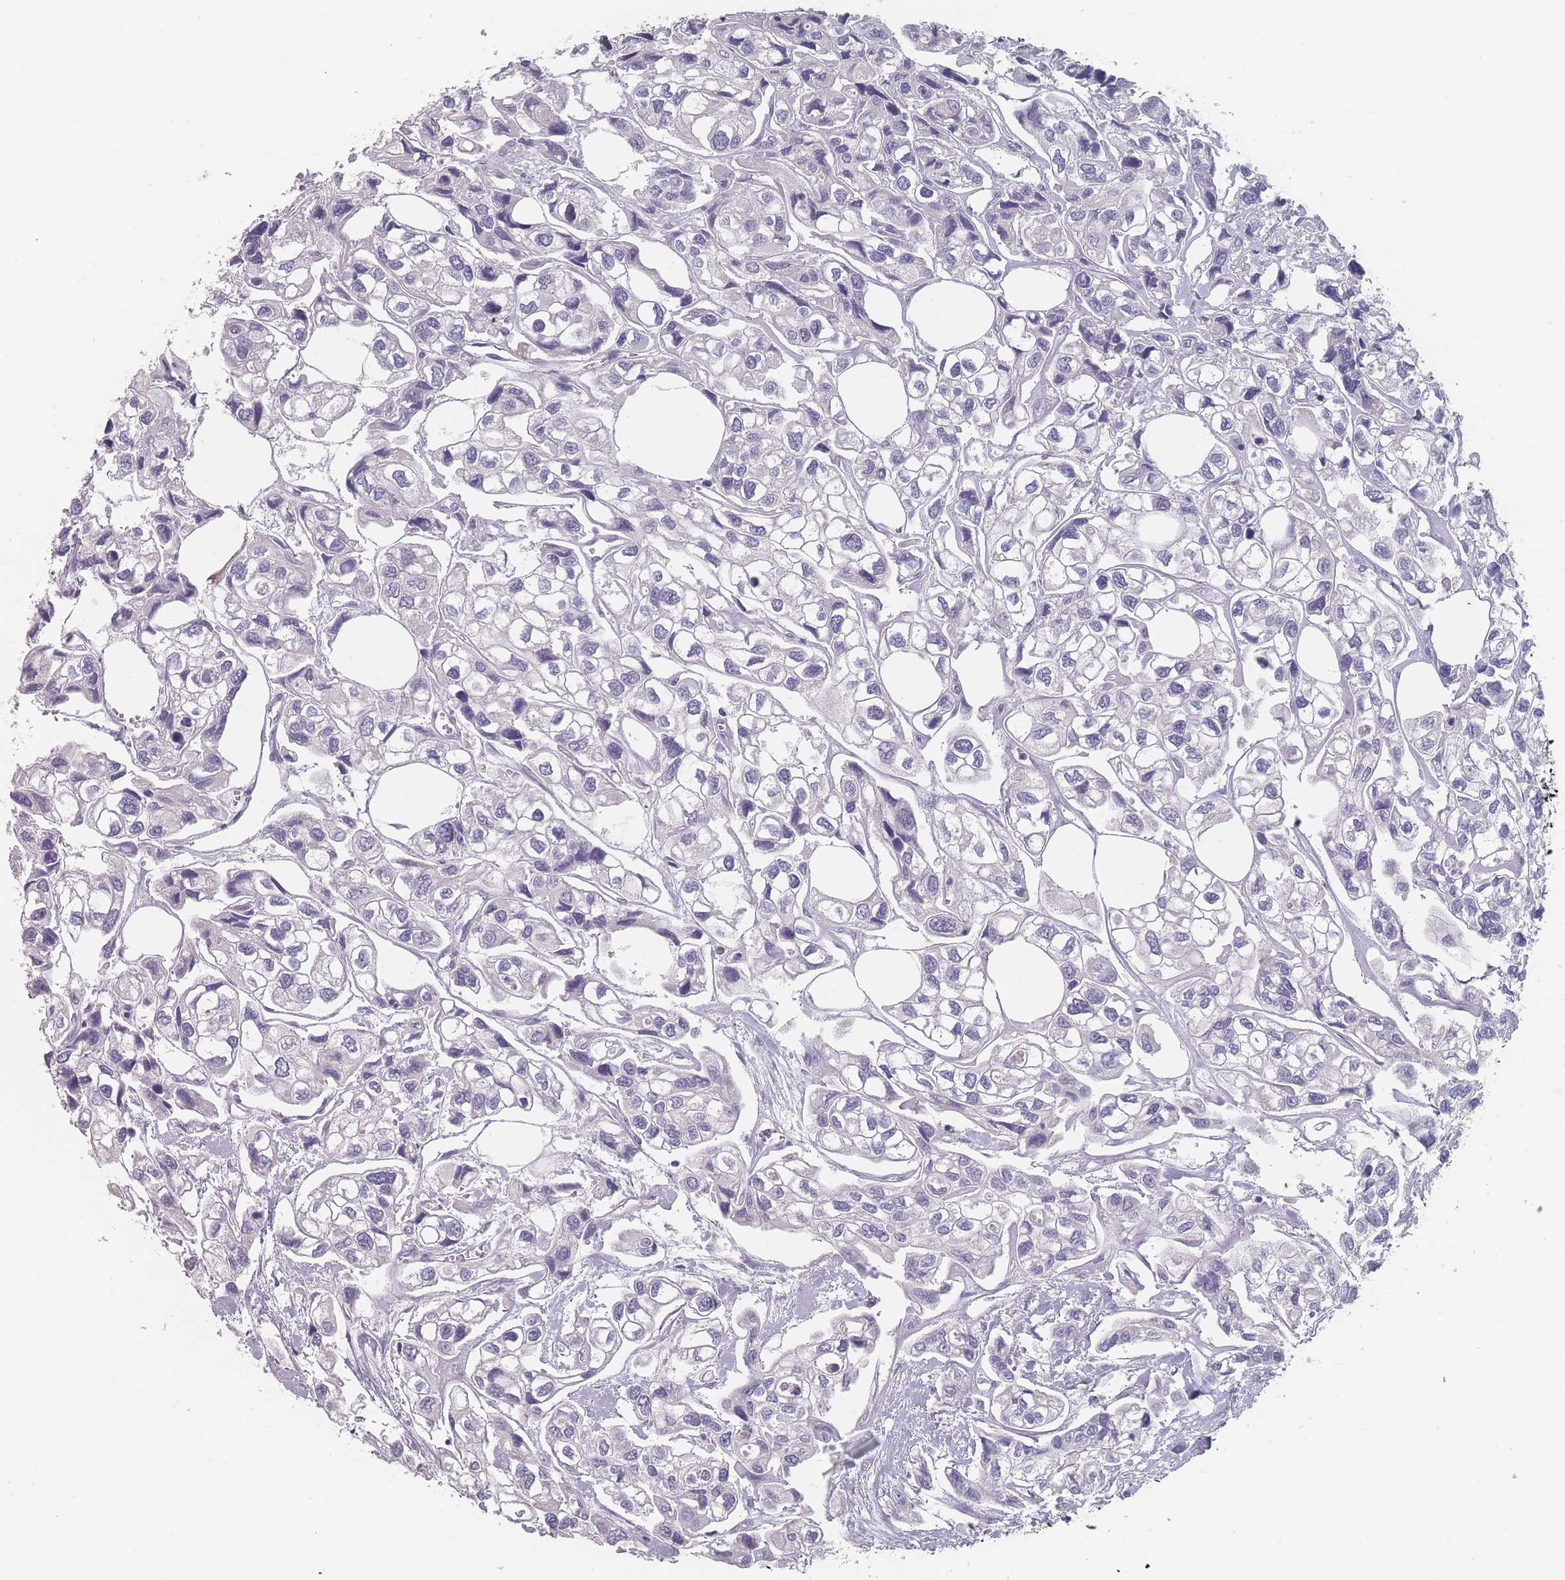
{"staining": {"intensity": "negative", "quantity": "none", "location": "none"}, "tissue": "urothelial cancer", "cell_type": "Tumor cells", "image_type": "cancer", "snomed": [{"axis": "morphology", "description": "Urothelial carcinoma, High grade"}, {"axis": "topography", "description": "Urinary bladder"}], "caption": "Immunohistochemistry photomicrograph of neoplastic tissue: human urothelial carcinoma (high-grade) stained with DAB shows no significant protein staining in tumor cells.", "gene": "SLC35E4", "patient": {"sex": "male", "age": 67}}